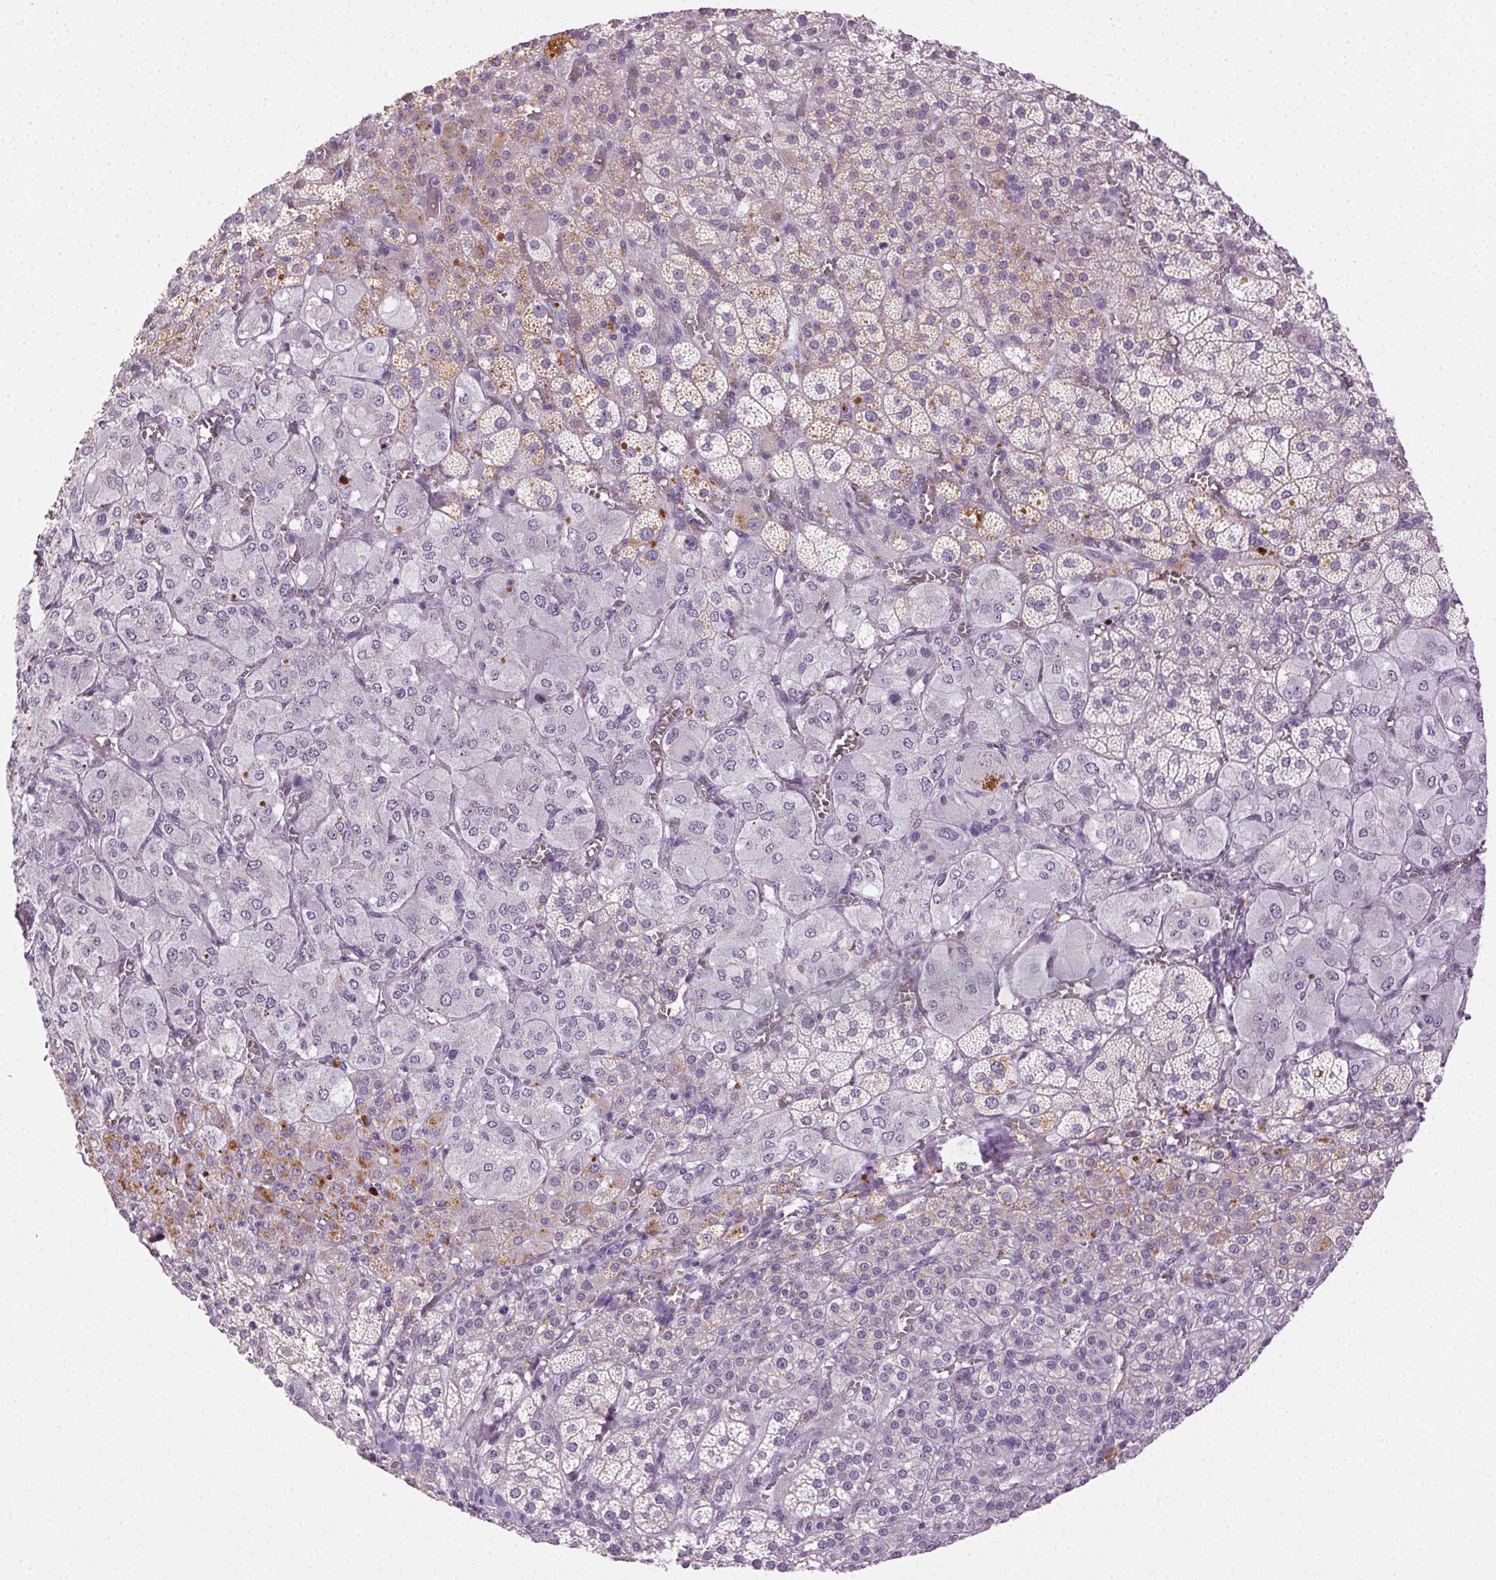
{"staining": {"intensity": "moderate", "quantity": "<25%", "location": "cytoplasmic/membranous"}, "tissue": "adrenal gland", "cell_type": "Glandular cells", "image_type": "normal", "snomed": [{"axis": "morphology", "description": "Normal tissue, NOS"}, {"axis": "topography", "description": "Adrenal gland"}], "caption": "Benign adrenal gland exhibits moderate cytoplasmic/membranous expression in approximately <25% of glandular cells (Stains: DAB in brown, nuclei in blue, Microscopy: brightfield microscopy at high magnification)..", "gene": "BPIFB2", "patient": {"sex": "female", "age": 60}}